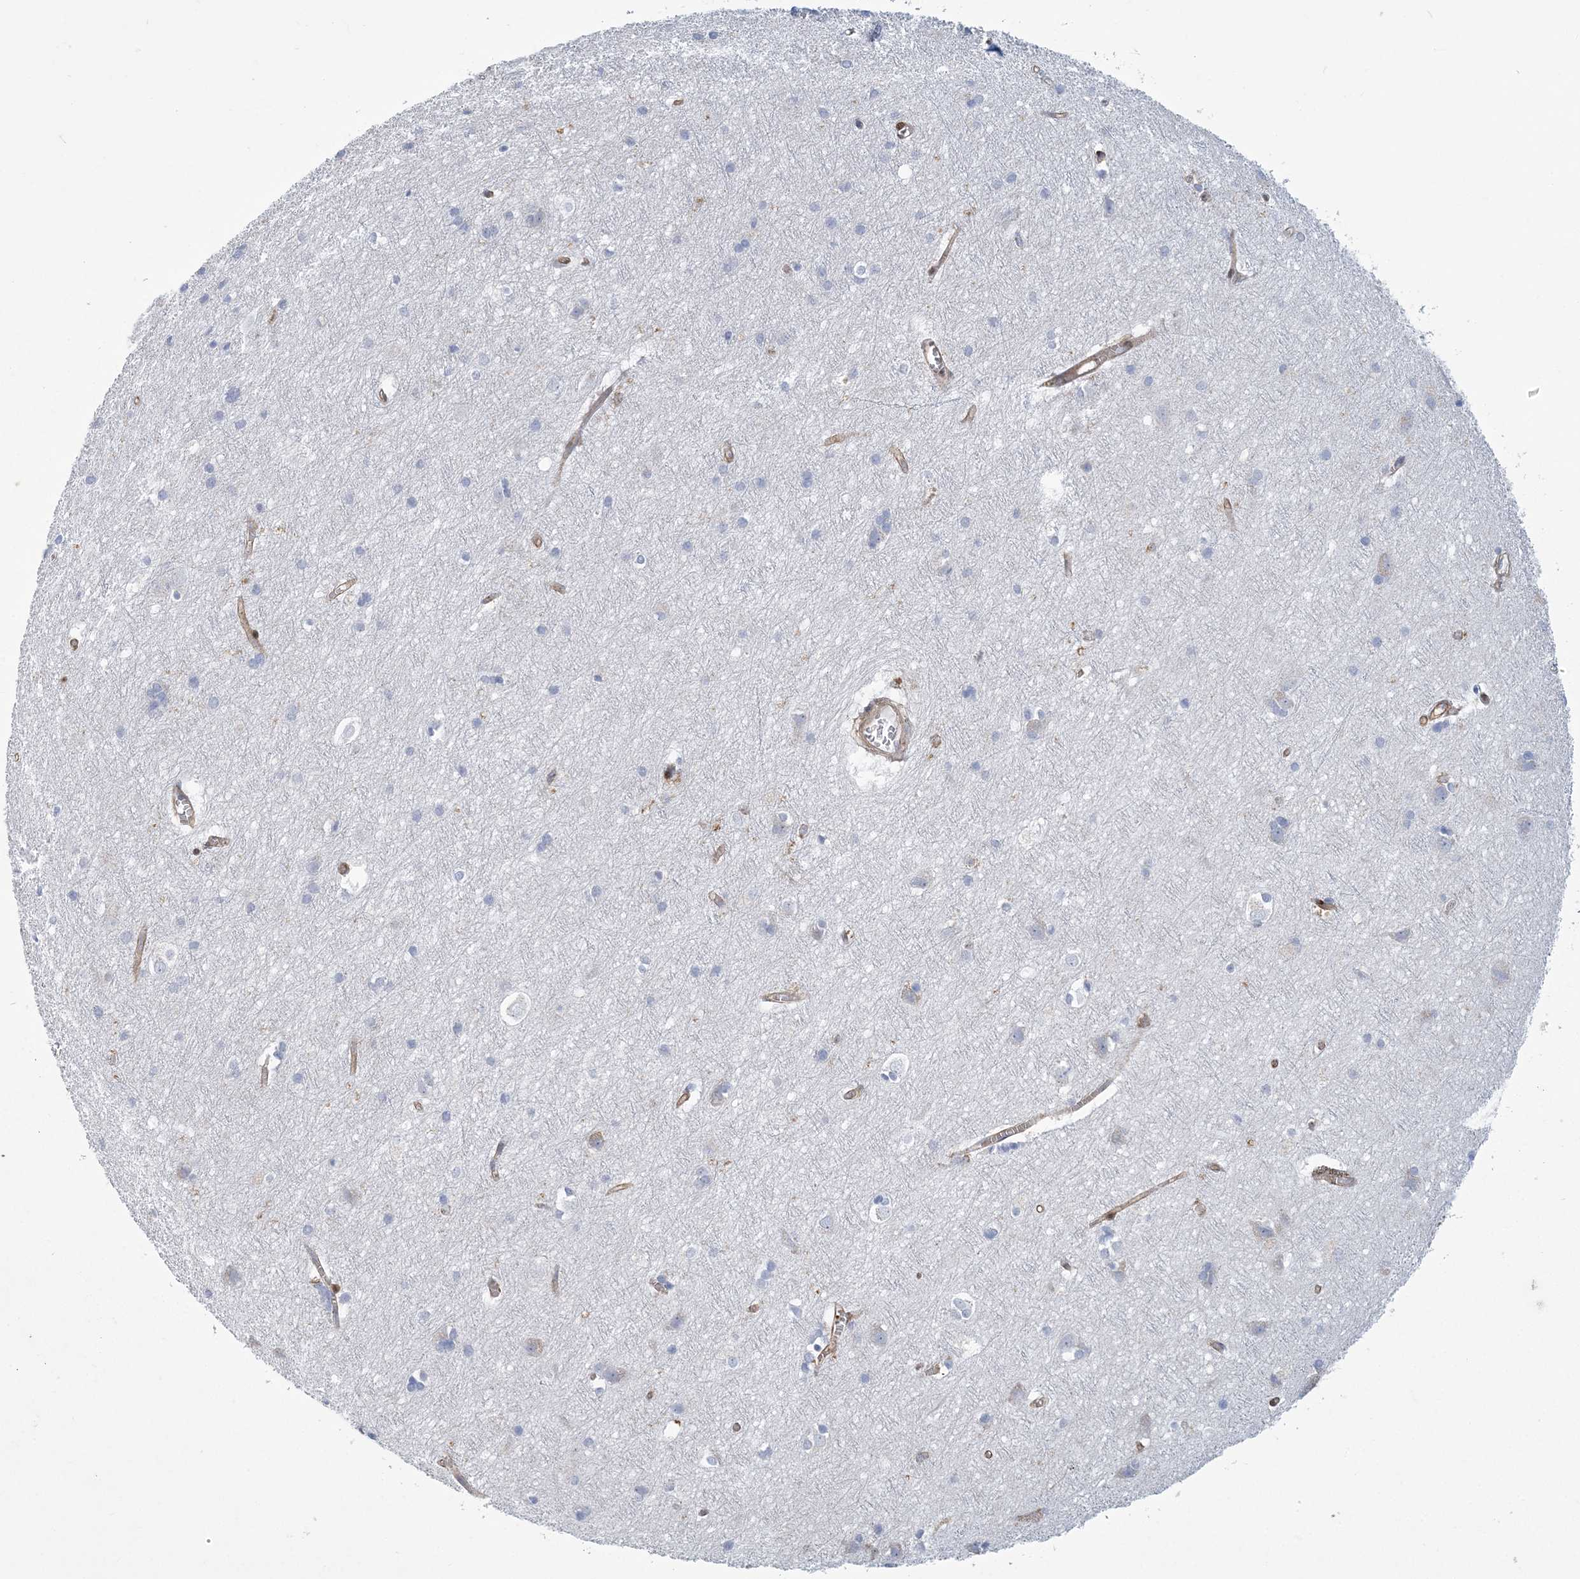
{"staining": {"intensity": "moderate", "quantity": ">75%", "location": "cytoplasmic/membranous"}, "tissue": "cerebral cortex", "cell_type": "Endothelial cells", "image_type": "normal", "snomed": [{"axis": "morphology", "description": "Normal tissue, NOS"}, {"axis": "topography", "description": "Cerebral cortex"}], "caption": "The photomicrograph shows a brown stain indicating the presence of a protein in the cytoplasmic/membranous of endothelial cells in cerebral cortex. The staining is performed using DAB brown chromogen to label protein expression. The nuclei are counter-stained blue using hematoxylin.", "gene": "ARAP2", "patient": {"sex": "male", "age": 54}}